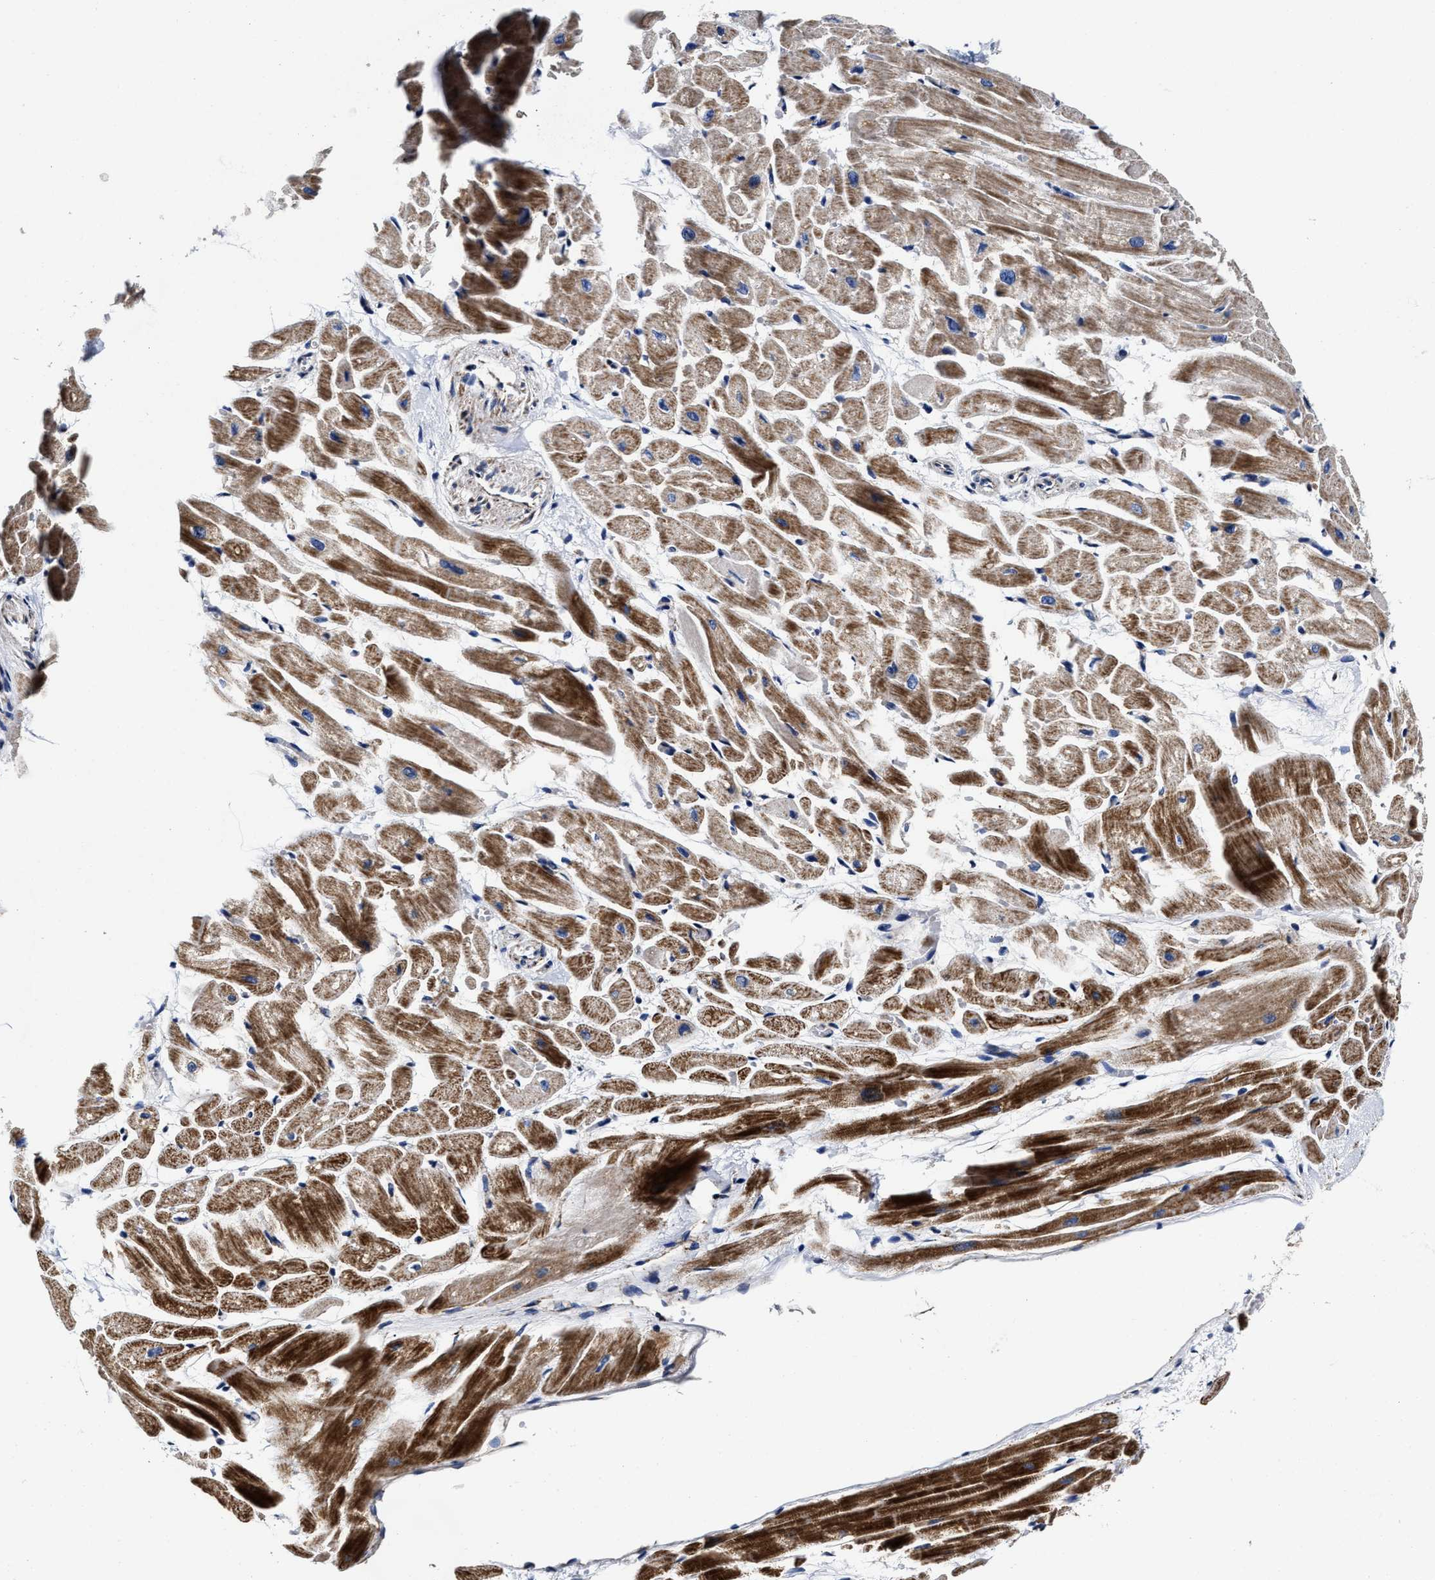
{"staining": {"intensity": "moderate", "quantity": ">75%", "location": "cytoplasmic/membranous"}, "tissue": "heart muscle", "cell_type": "Cardiomyocytes", "image_type": "normal", "snomed": [{"axis": "morphology", "description": "Normal tissue, NOS"}, {"axis": "topography", "description": "Heart"}], "caption": "An immunohistochemistry photomicrograph of normal tissue is shown. Protein staining in brown labels moderate cytoplasmic/membranous positivity in heart muscle within cardiomyocytes. Immunohistochemistry (ihc) stains the protein in brown and the nuclei are stained blue.", "gene": "HINT2", "patient": {"sex": "male", "age": 45}}